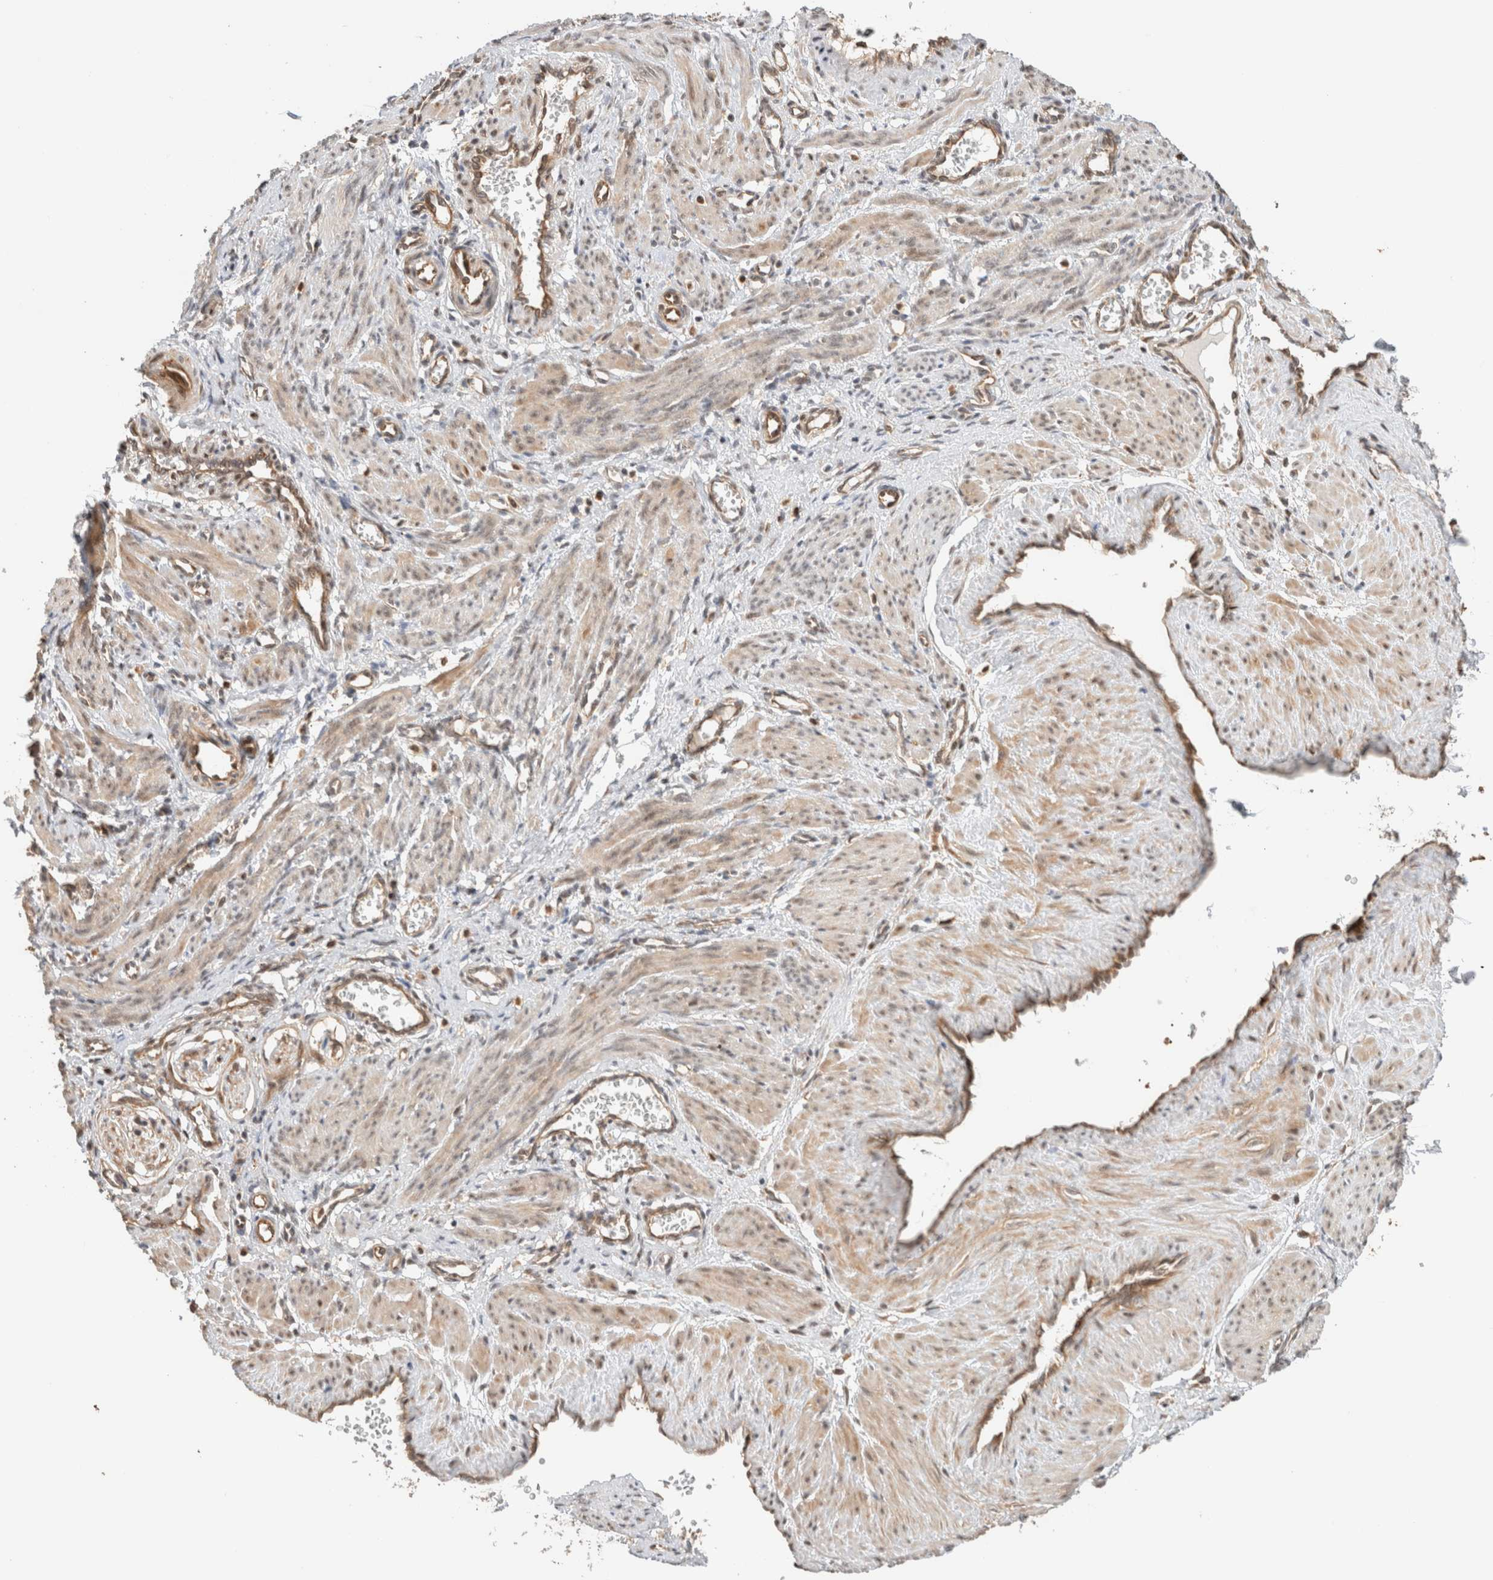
{"staining": {"intensity": "weak", "quantity": ">75%", "location": "cytoplasmic/membranous"}, "tissue": "smooth muscle", "cell_type": "Smooth muscle cells", "image_type": "normal", "snomed": [{"axis": "morphology", "description": "Normal tissue, NOS"}, {"axis": "topography", "description": "Endometrium"}], "caption": "The immunohistochemical stain labels weak cytoplasmic/membranous positivity in smooth muscle cells of unremarkable smooth muscle.", "gene": "OTUD6B", "patient": {"sex": "female", "age": 33}}